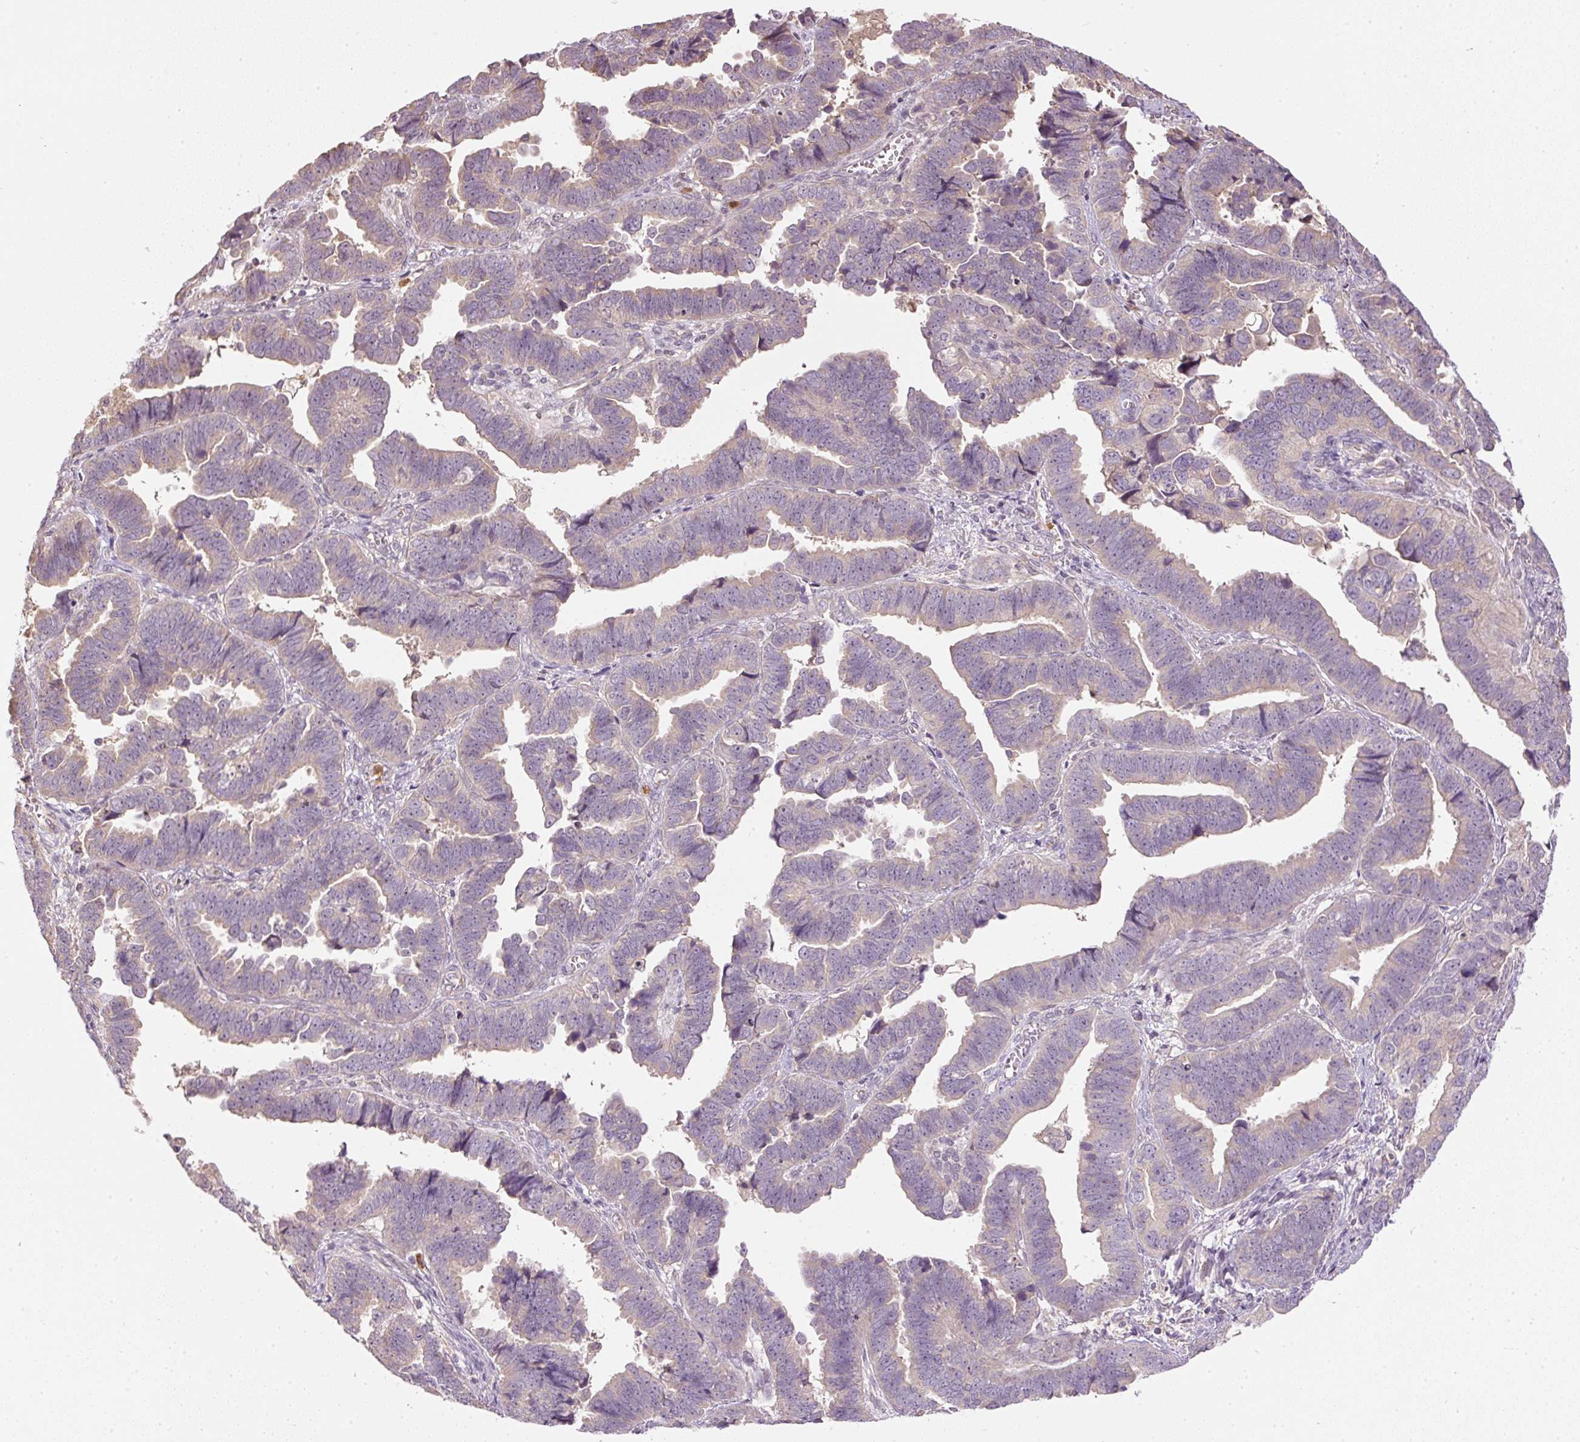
{"staining": {"intensity": "weak", "quantity": "<25%", "location": "cytoplasmic/membranous"}, "tissue": "endometrial cancer", "cell_type": "Tumor cells", "image_type": "cancer", "snomed": [{"axis": "morphology", "description": "Adenocarcinoma, NOS"}, {"axis": "topography", "description": "Endometrium"}], "caption": "The histopathology image exhibits no significant expression in tumor cells of endometrial cancer (adenocarcinoma).", "gene": "CTTNBP2", "patient": {"sex": "female", "age": 75}}